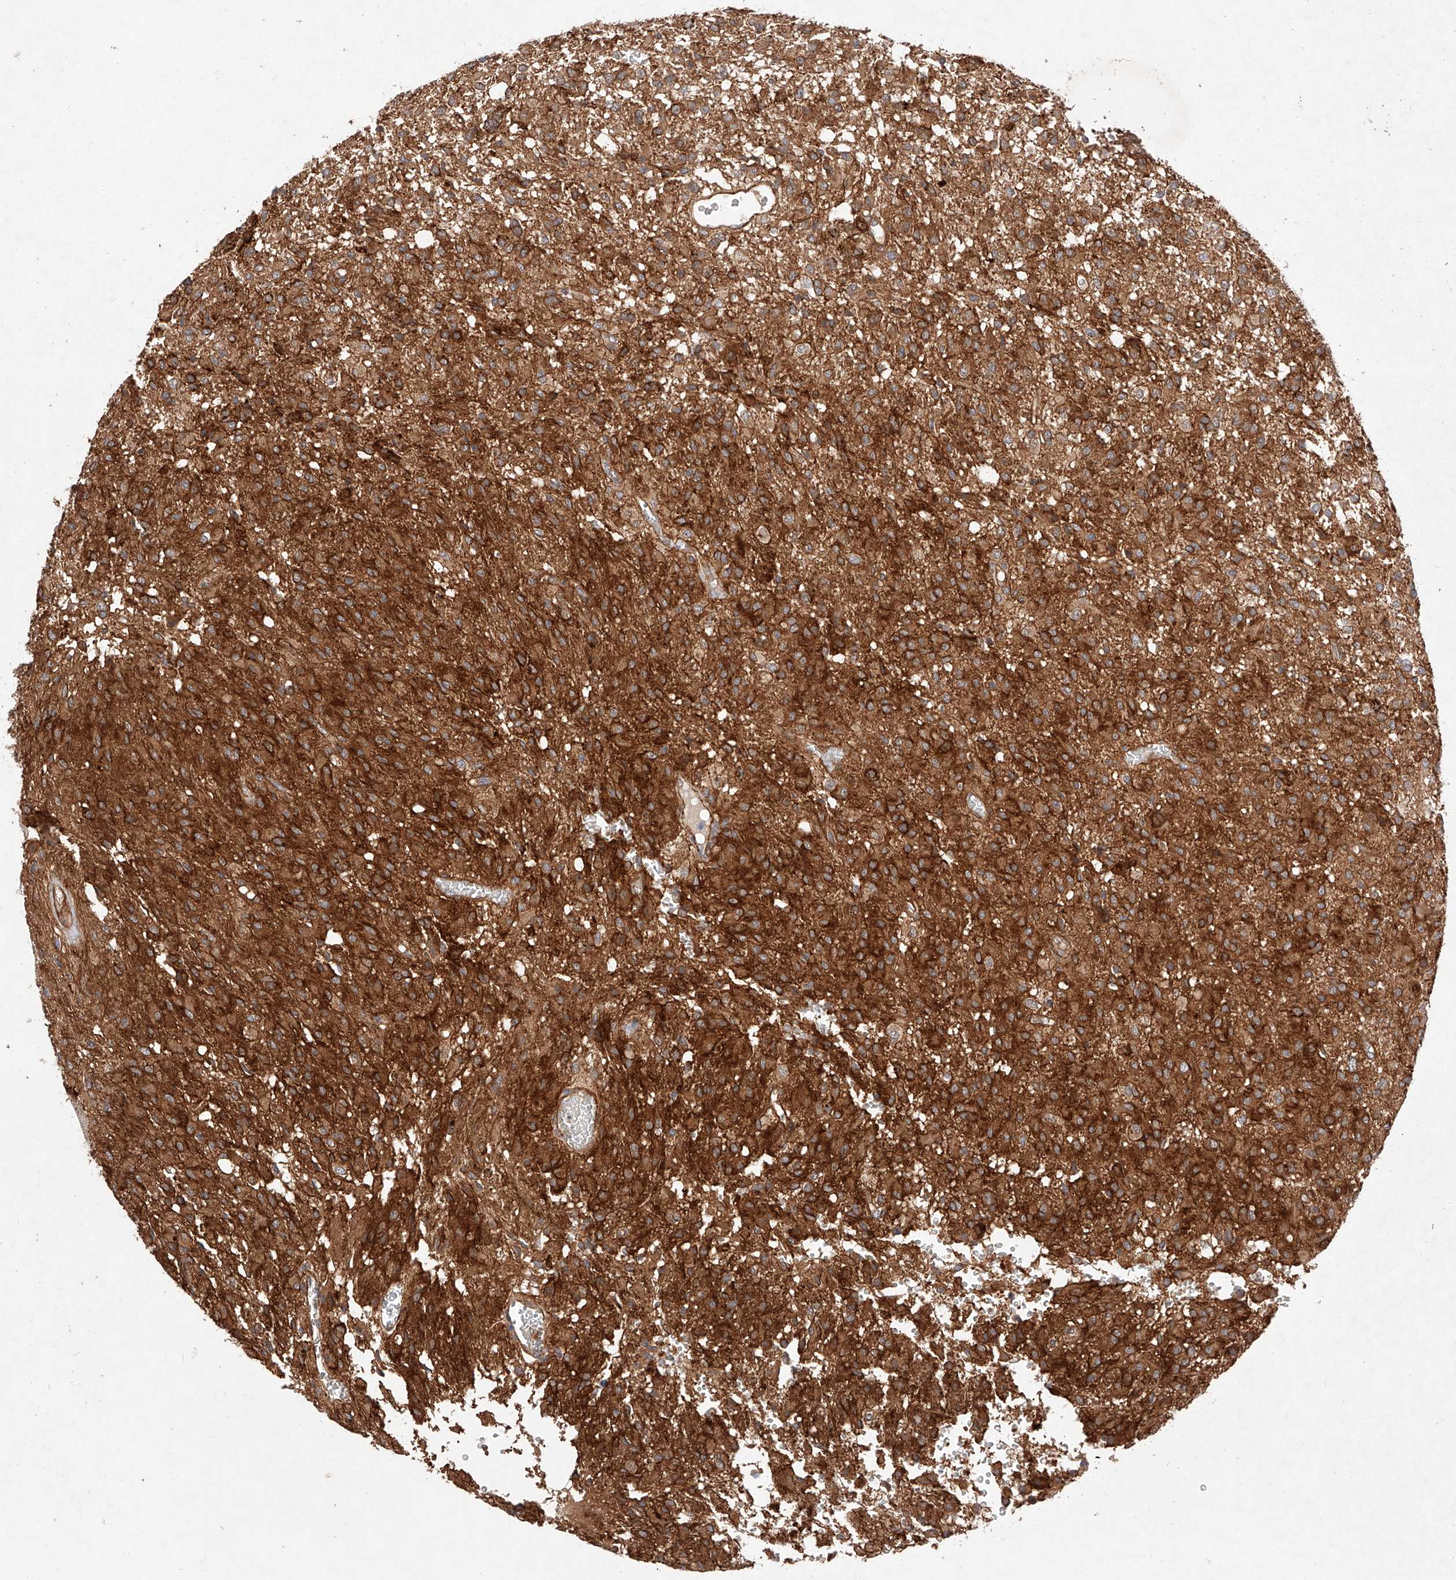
{"staining": {"intensity": "strong", "quantity": "25%-75%", "location": "cytoplasmic/membranous"}, "tissue": "glioma", "cell_type": "Tumor cells", "image_type": "cancer", "snomed": [{"axis": "morphology", "description": "Glioma, malignant, High grade"}, {"axis": "topography", "description": "Brain"}], "caption": "DAB immunohistochemical staining of human malignant glioma (high-grade) demonstrates strong cytoplasmic/membranous protein expression in approximately 25%-75% of tumor cells.", "gene": "RAB23", "patient": {"sex": "female", "age": 59}}